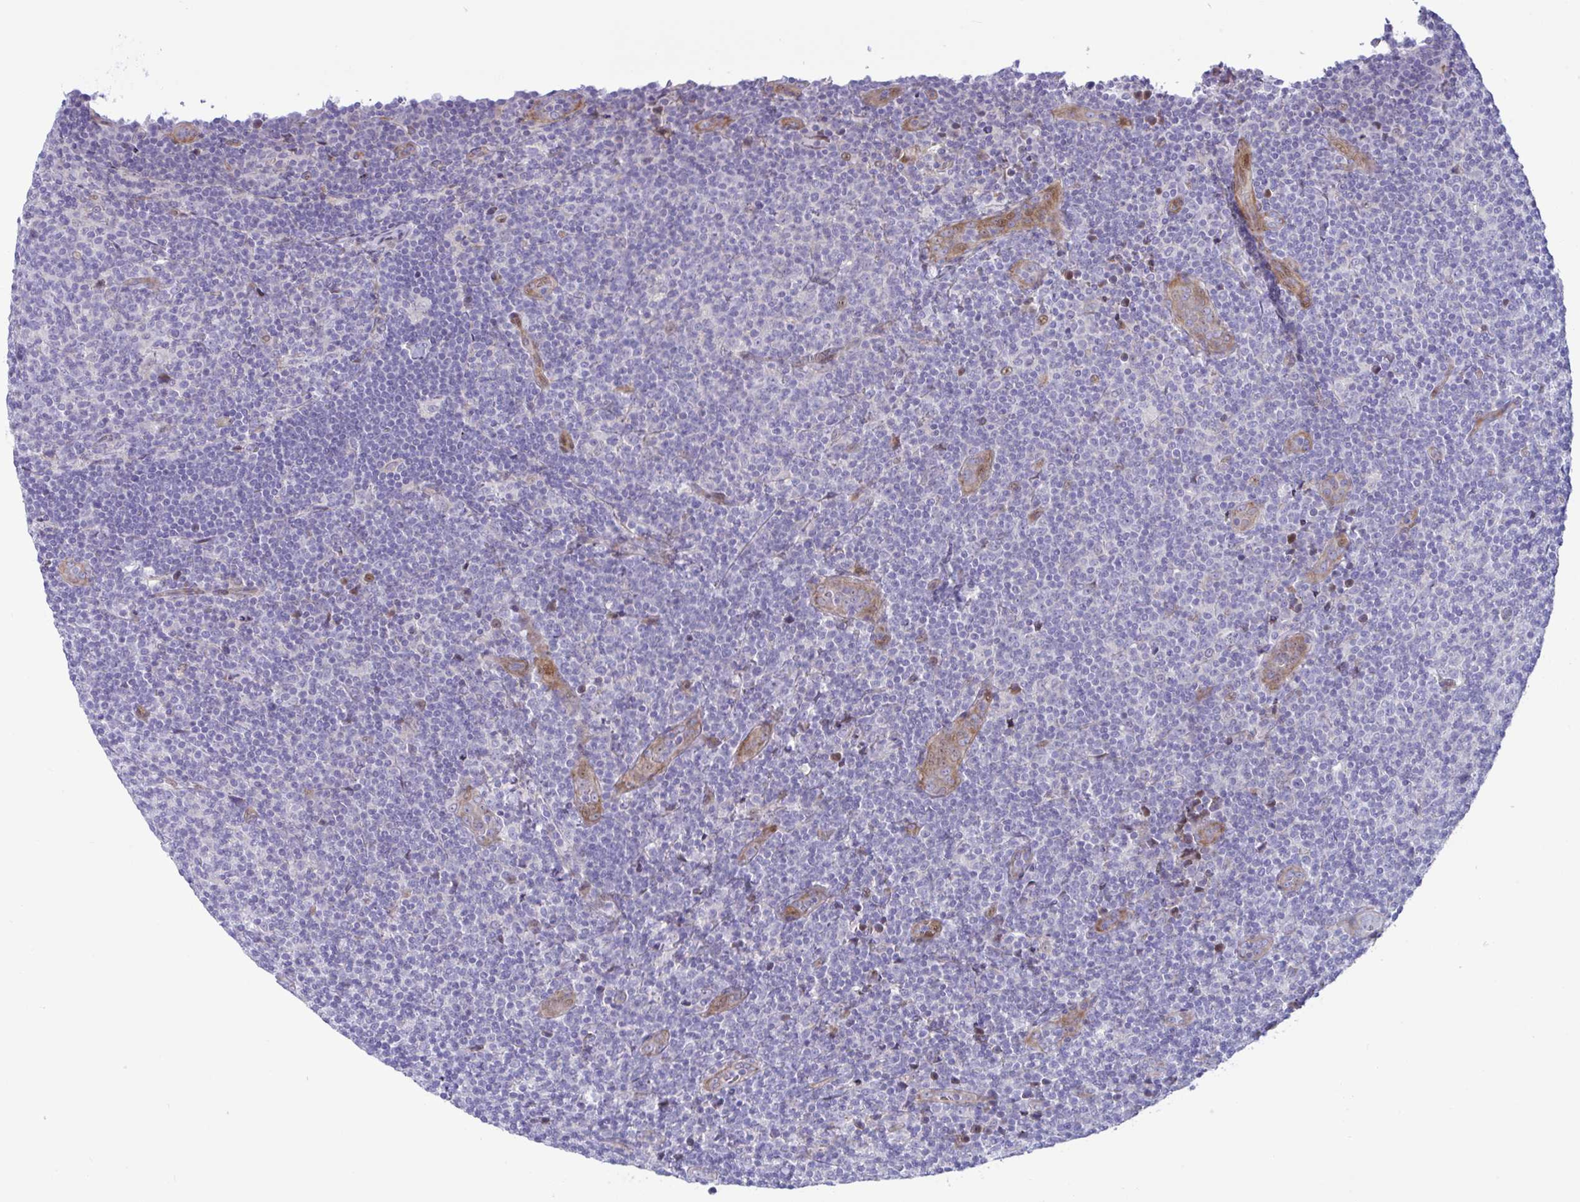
{"staining": {"intensity": "negative", "quantity": "none", "location": "none"}, "tissue": "lymphoma", "cell_type": "Tumor cells", "image_type": "cancer", "snomed": [{"axis": "morphology", "description": "Malignant lymphoma, non-Hodgkin's type, Low grade"}, {"axis": "topography", "description": "Lymph node"}], "caption": "Tumor cells are negative for brown protein staining in lymphoma. (Stains: DAB (3,3'-diaminobenzidine) immunohistochemistry with hematoxylin counter stain, Microscopy: brightfield microscopy at high magnification).", "gene": "ZNF713", "patient": {"sex": "male", "age": 66}}